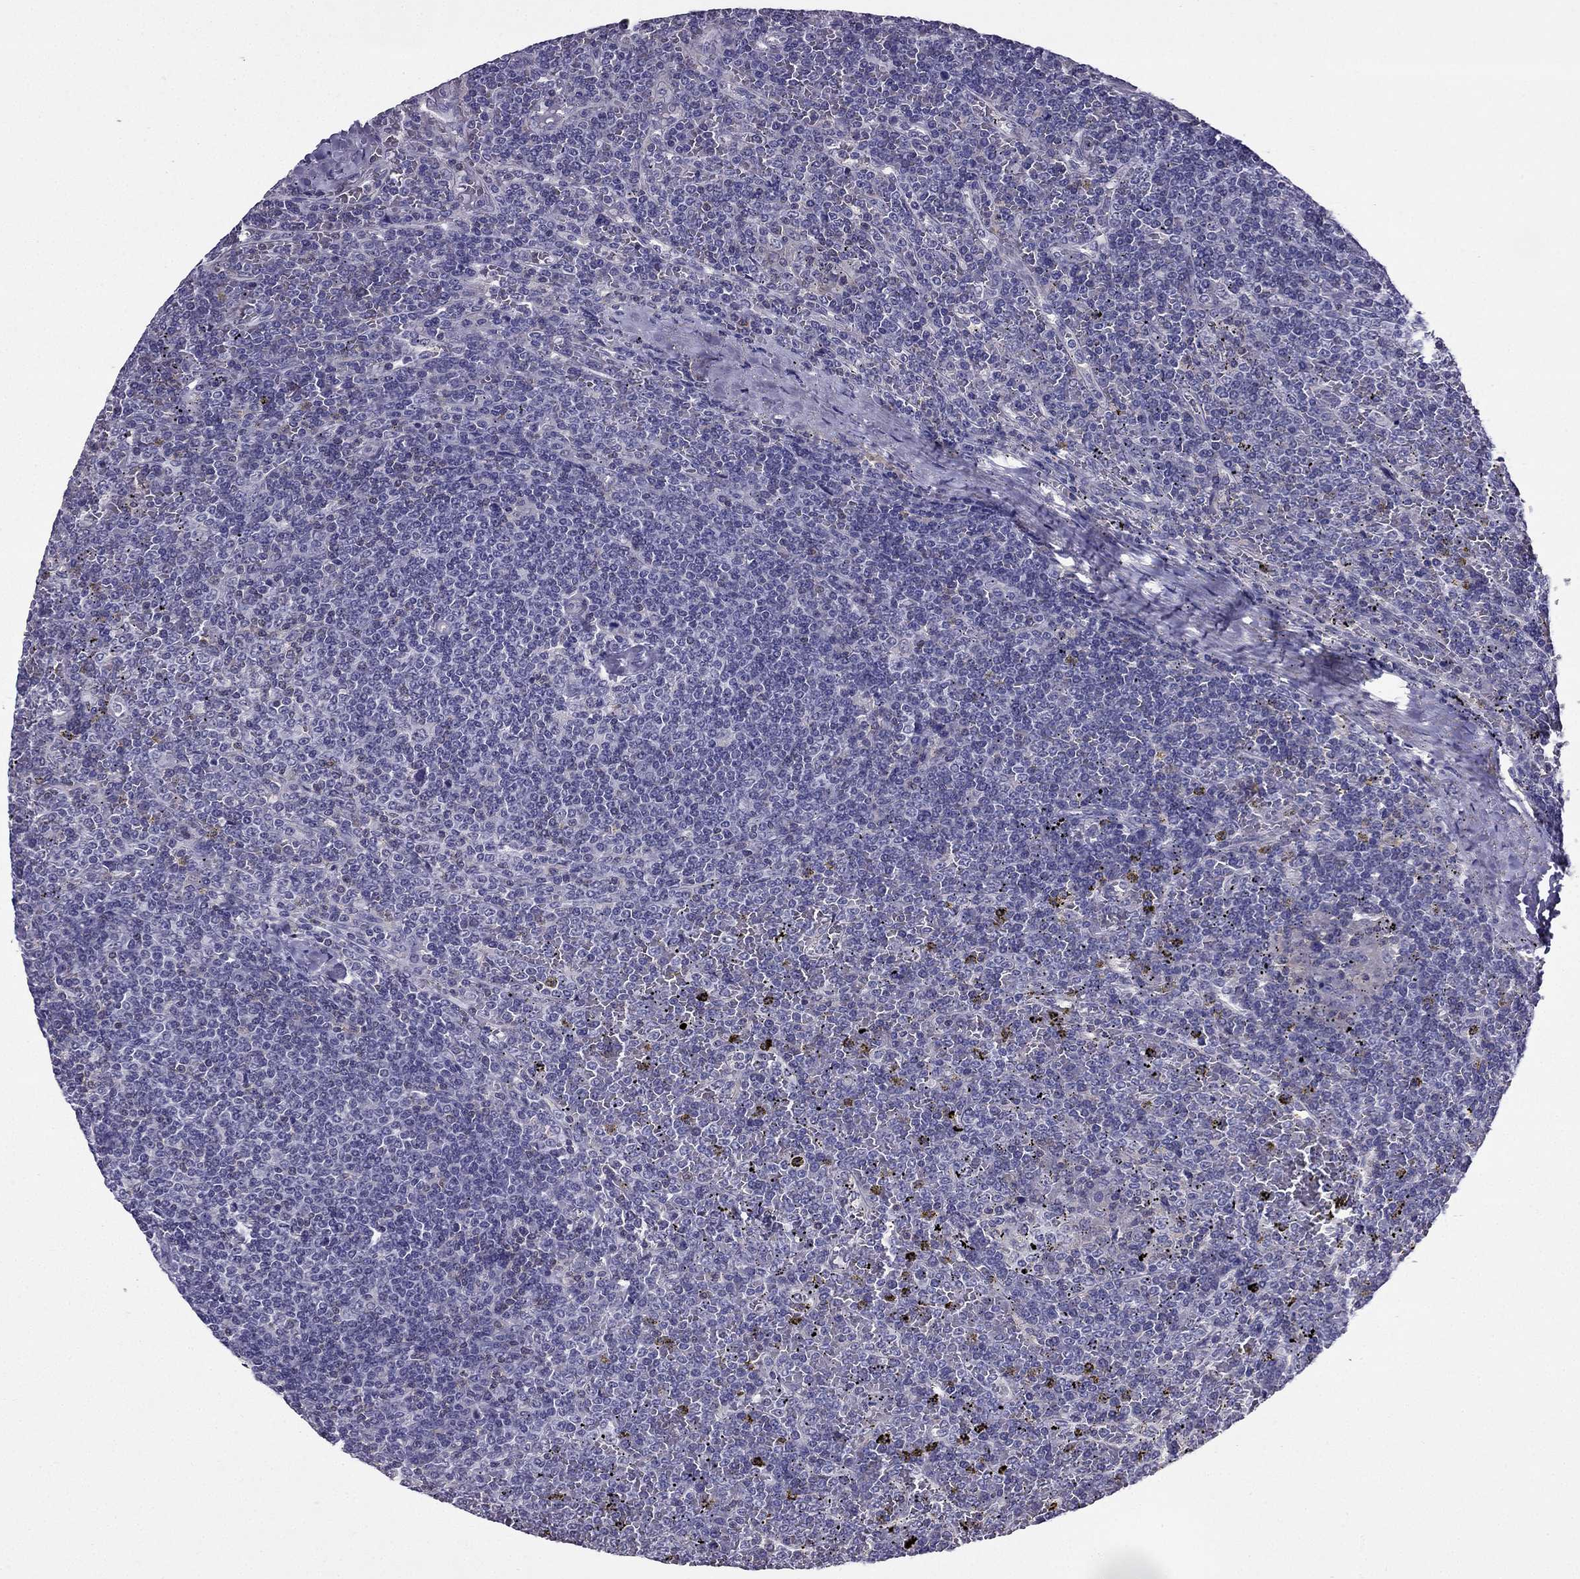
{"staining": {"intensity": "negative", "quantity": "none", "location": "none"}, "tissue": "lymphoma", "cell_type": "Tumor cells", "image_type": "cancer", "snomed": [{"axis": "morphology", "description": "Malignant lymphoma, non-Hodgkin's type, Low grade"}, {"axis": "topography", "description": "Spleen"}], "caption": "Immunohistochemical staining of human malignant lymphoma, non-Hodgkin's type (low-grade) shows no significant positivity in tumor cells. (Immunohistochemistry, brightfield microscopy, high magnification).", "gene": "AAK1", "patient": {"sex": "female", "age": 19}}